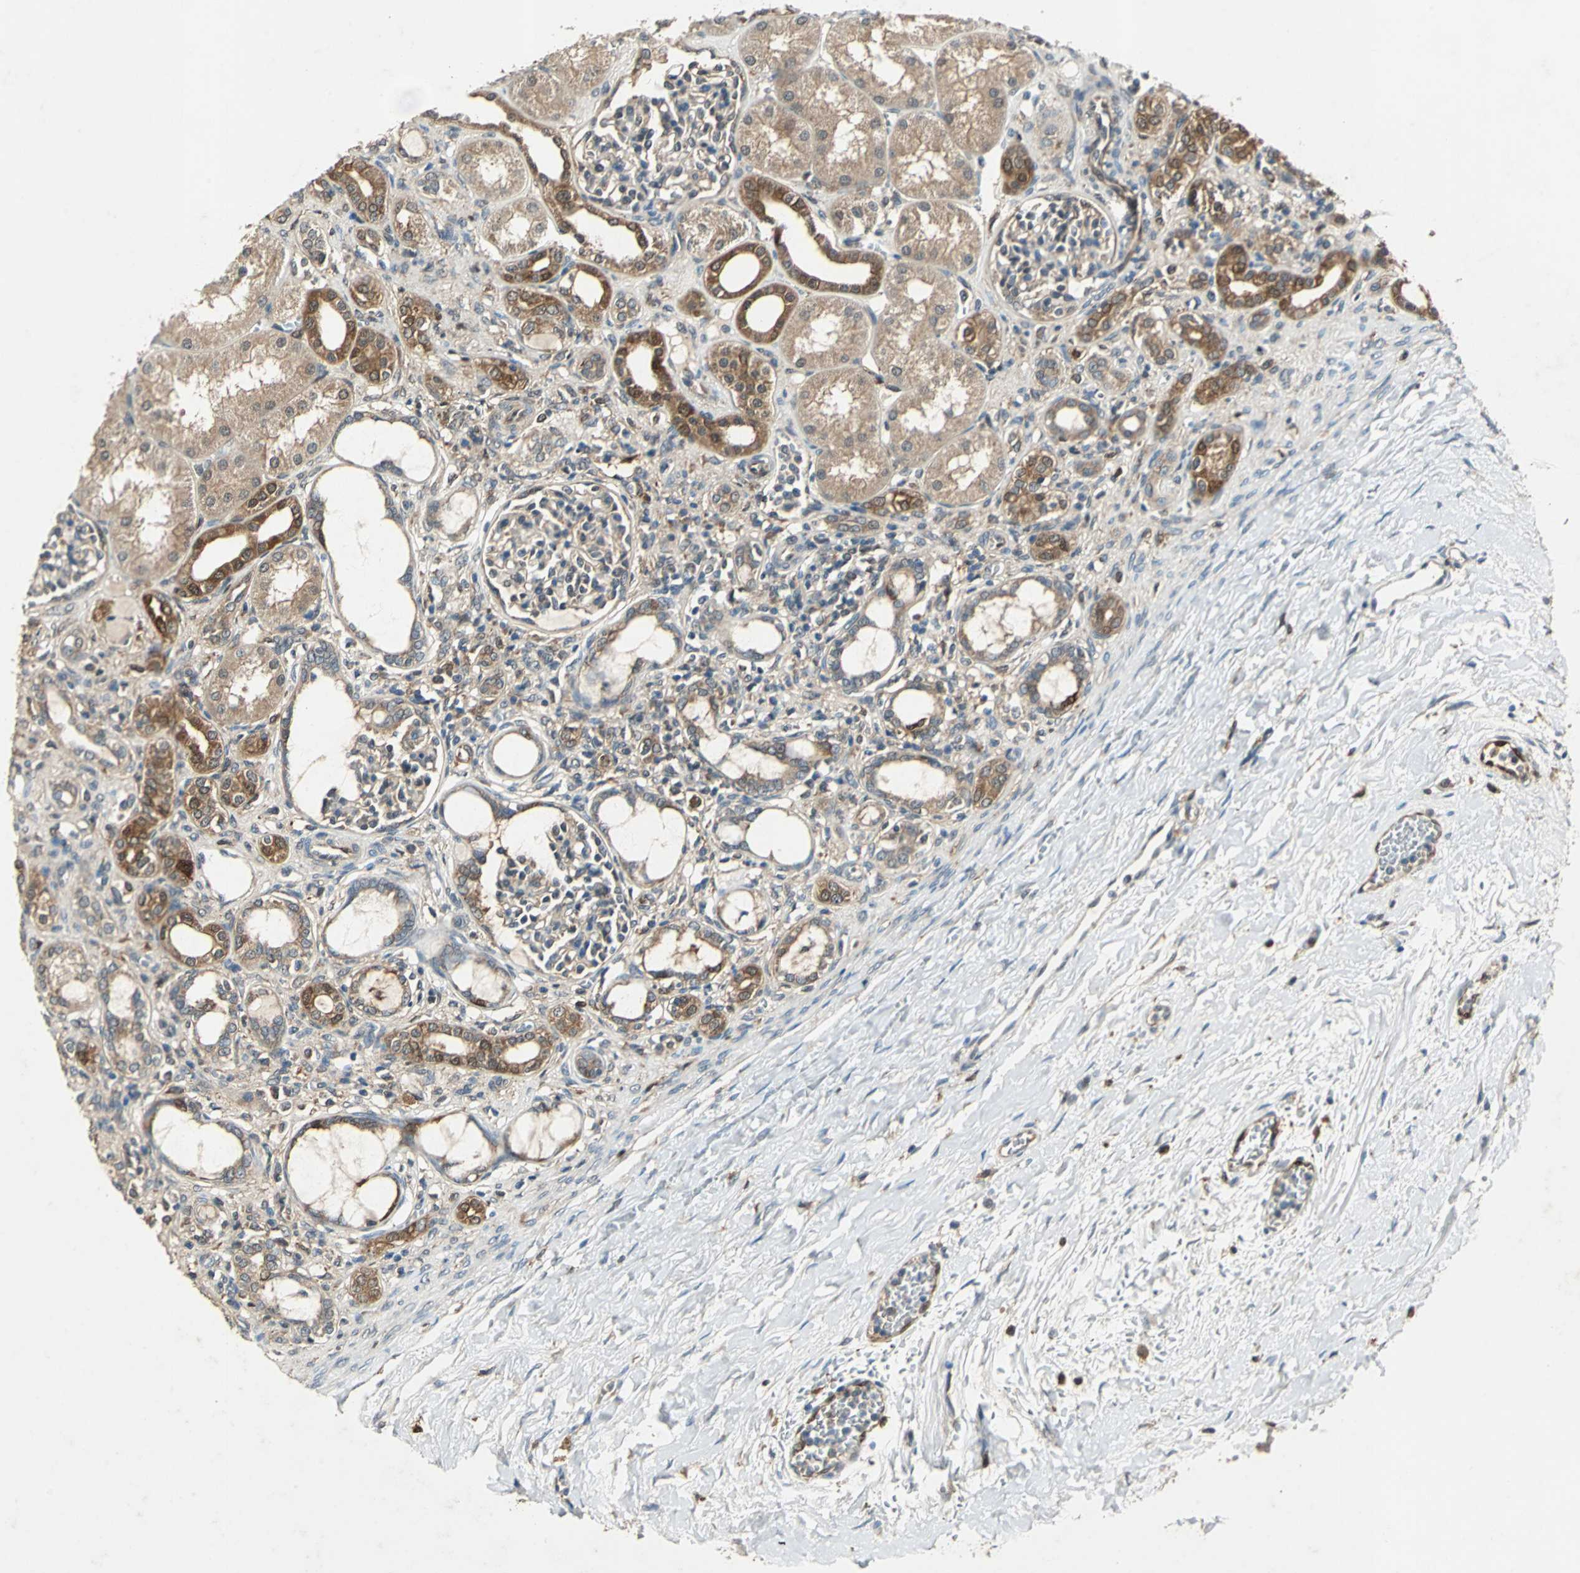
{"staining": {"intensity": "weak", "quantity": ">75%", "location": "cytoplasmic/membranous"}, "tissue": "kidney", "cell_type": "Cells in glomeruli", "image_type": "normal", "snomed": [{"axis": "morphology", "description": "Normal tissue, NOS"}, {"axis": "topography", "description": "Kidney"}], "caption": "The photomicrograph demonstrates a brown stain indicating the presence of a protein in the cytoplasmic/membranous of cells in glomeruli in kidney. (Stains: DAB in brown, nuclei in blue, Microscopy: brightfield microscopy at high magnification).", "gene": "RRM2B", "patient": {"sex": "male", "age": 7}}